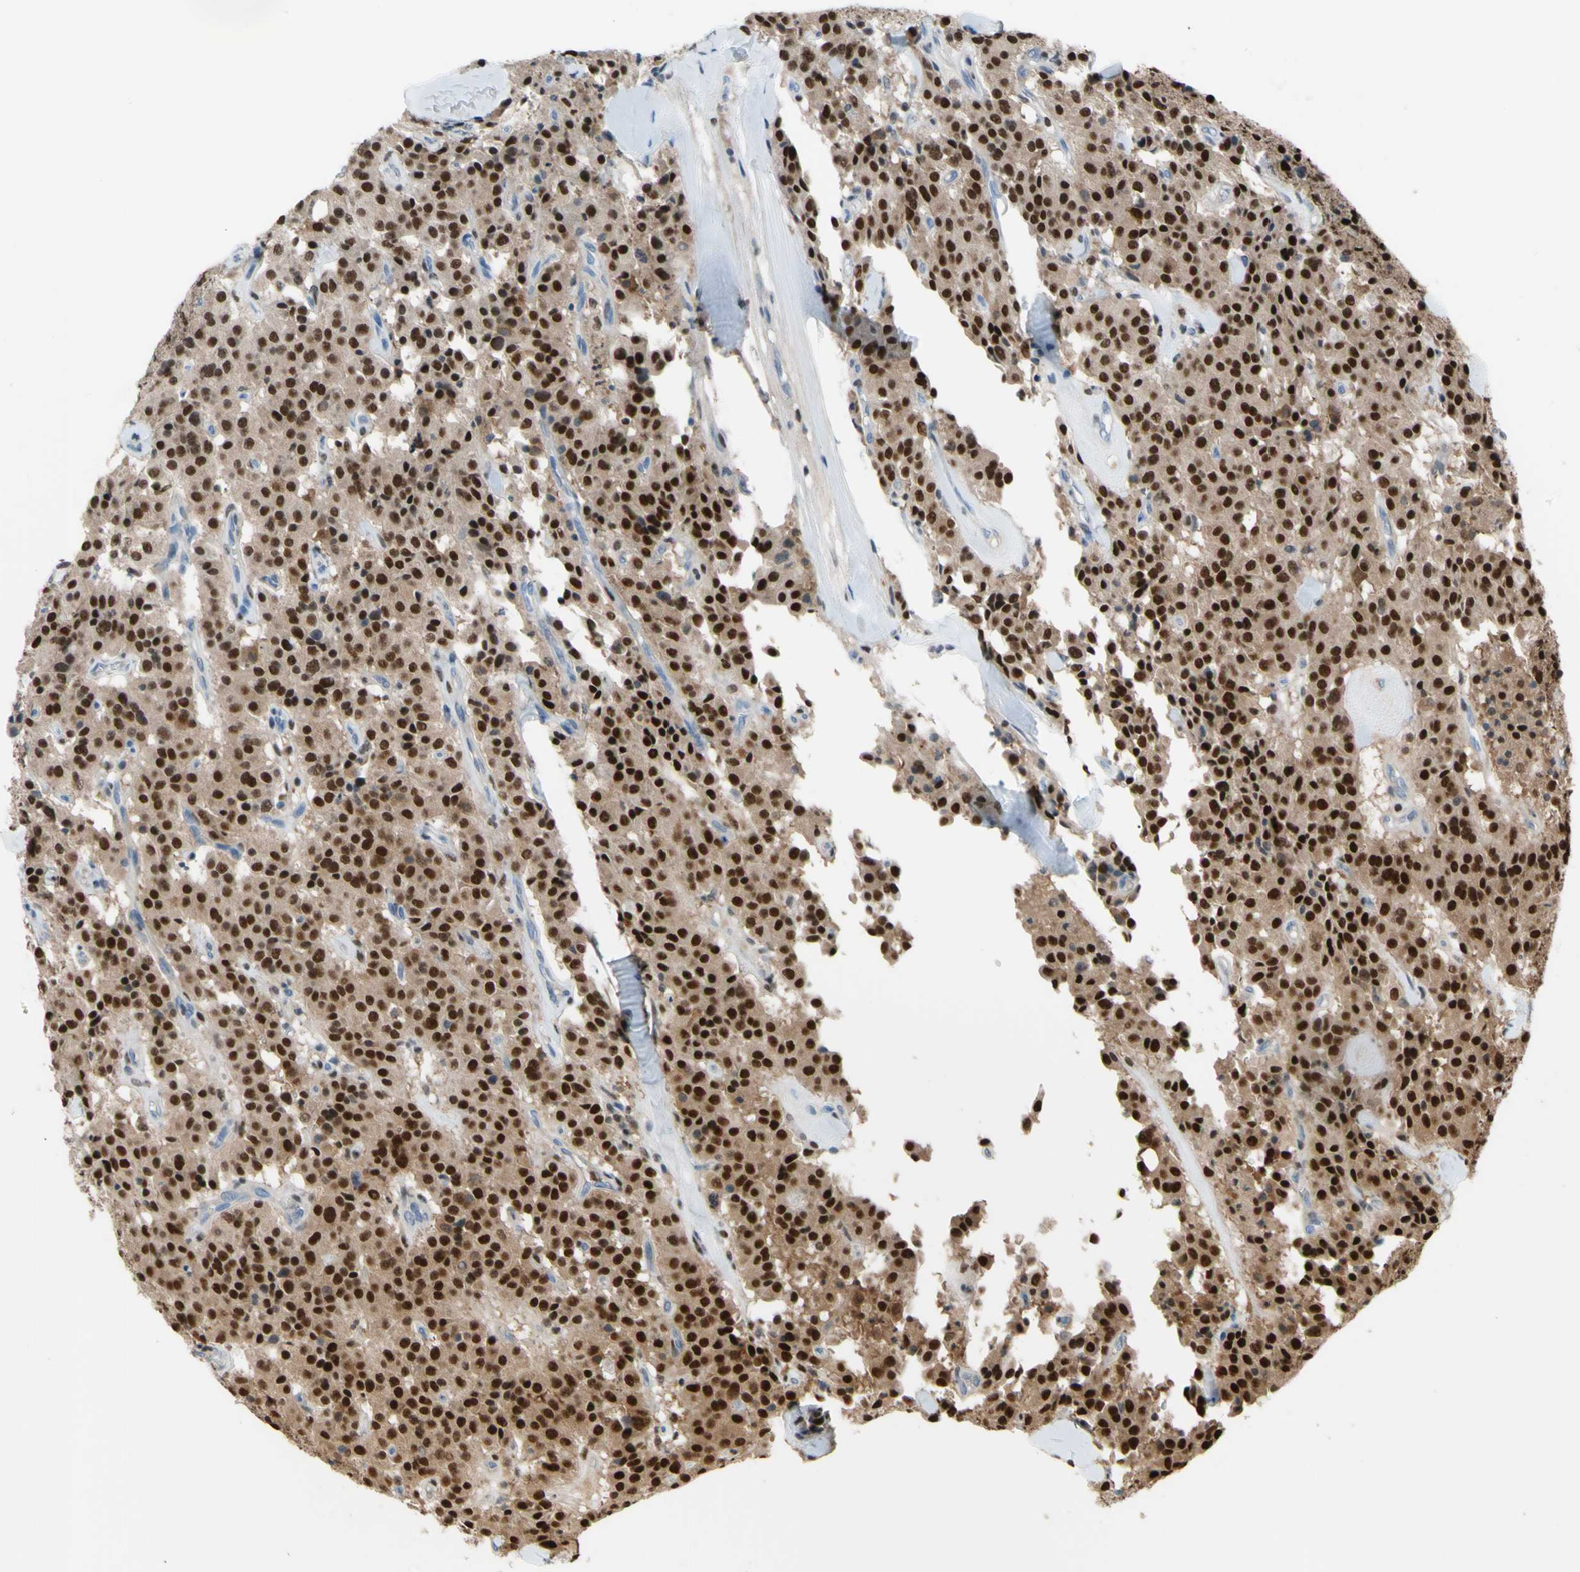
{"staining": {"intensity": "strong", "quantity": ">75%", "location": "cytoplasmic/membranous,nuclear"}, "tissue": "carcinoid", "cell_type": "Tumor cells", "image_type": "cancer", "snomed": [{"axis": "morphology", "description": "Carcinoid, malignant, NOS"}, {"axis": "topography", "description": "Lung"}], "caption": "Human carcinoid (malignant) stained with a brown dye reveals strong cytoplasmic/membranous and nuclear positive staining in approximately >75% of tumor cells.", "gene": "FKBP5", "patient": {"sex": "male", "age": 30}}